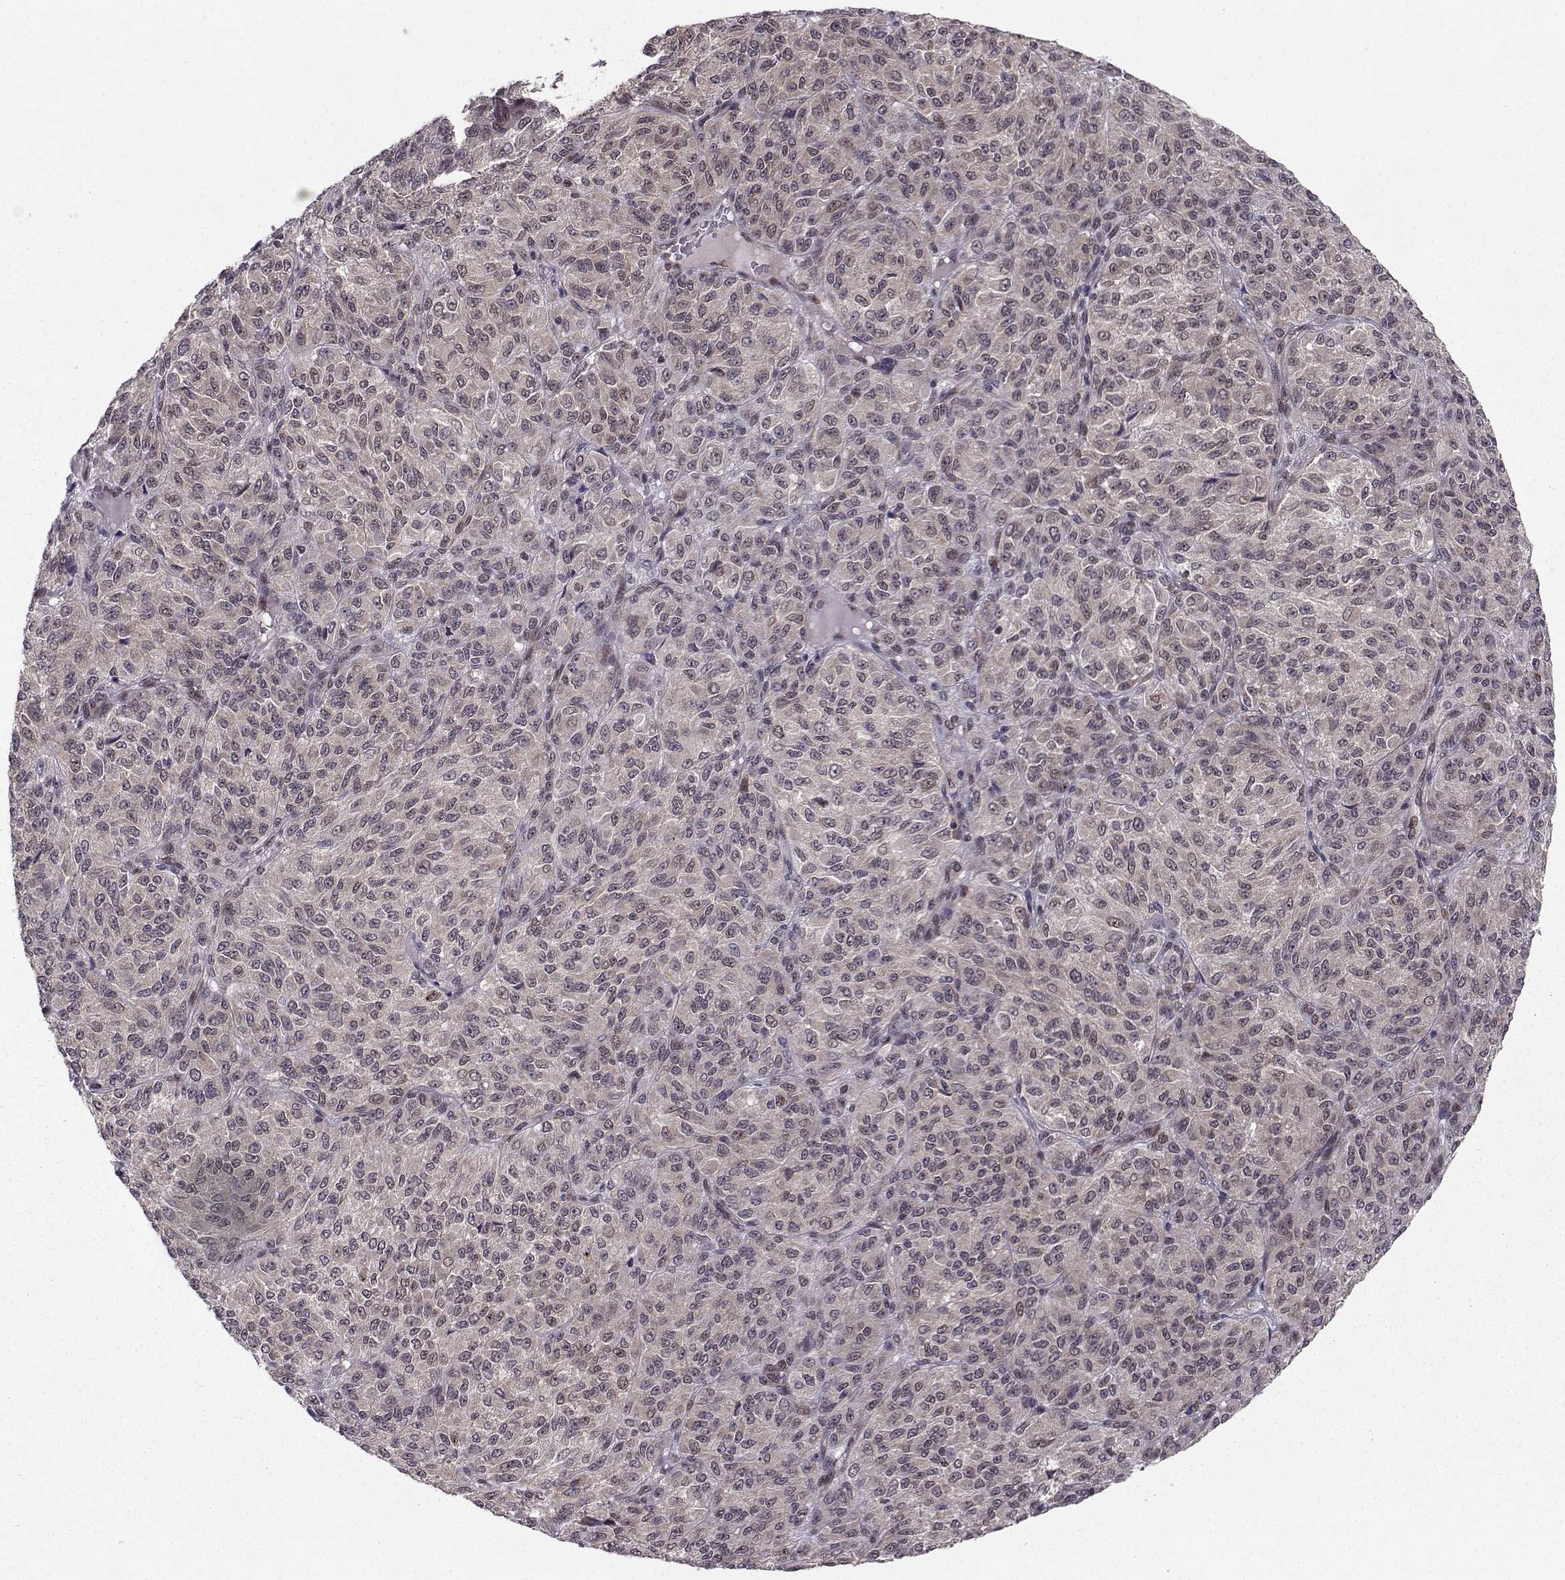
{"staining": {"intensity": "negative", "quantity": "none", "location": "none"}, "tissue": "melanoma", "cell_type": "Tumor cells", "image_type": "cancer", "snomed": [{"axis": "morphology", "description": "Malignant melanoma, Metastatic site"}, {"axis": "topography", "description": "Brain"}], "caption": "IHC of human malignant melanoma (metastatic site) demonstrates no expression in tumor cells.", "gene": "PKN2", "patient": {"sex": "female", "age": 56}}